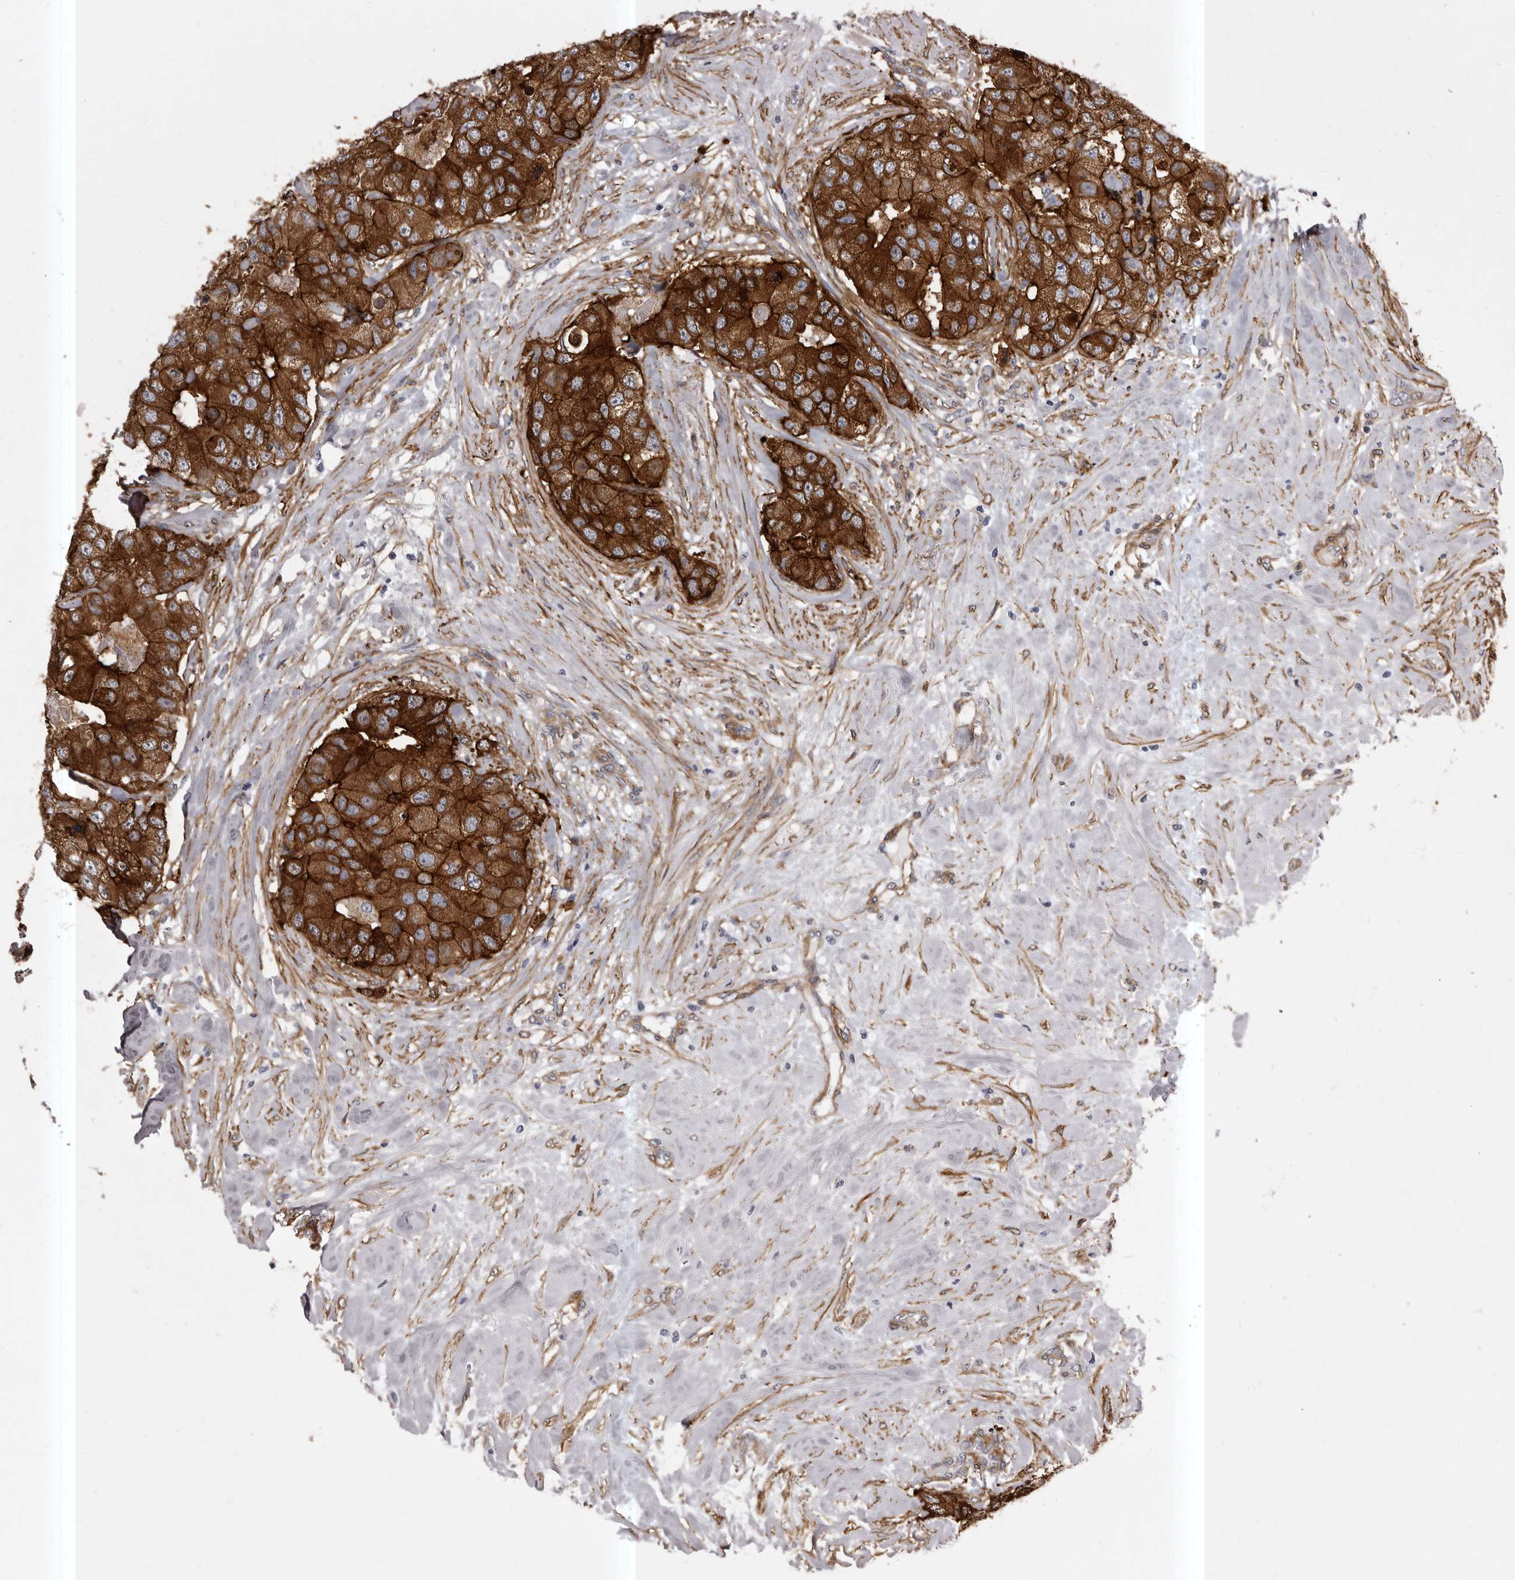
{"staining": {"intensity": "strong", "quantity": ">75%", "location": "cytoplasmic/membranous"}, "tissue": "breast cancer", "cell_type": "Tumor cells", "image_type": "cancer", "snomed": [{"axis": "morphology", "description": "Duct carcinoma"}, {"axis": "topography", "description": "Breast"}], "caption": "Immunohistochemical staining of breast cancer demonstrates high levels of strong cytoplasmic/membranous staining in approximately >75% of tumor cells.", "gene": "ENAH", "patient": {"sex": "female", "age": 62}}